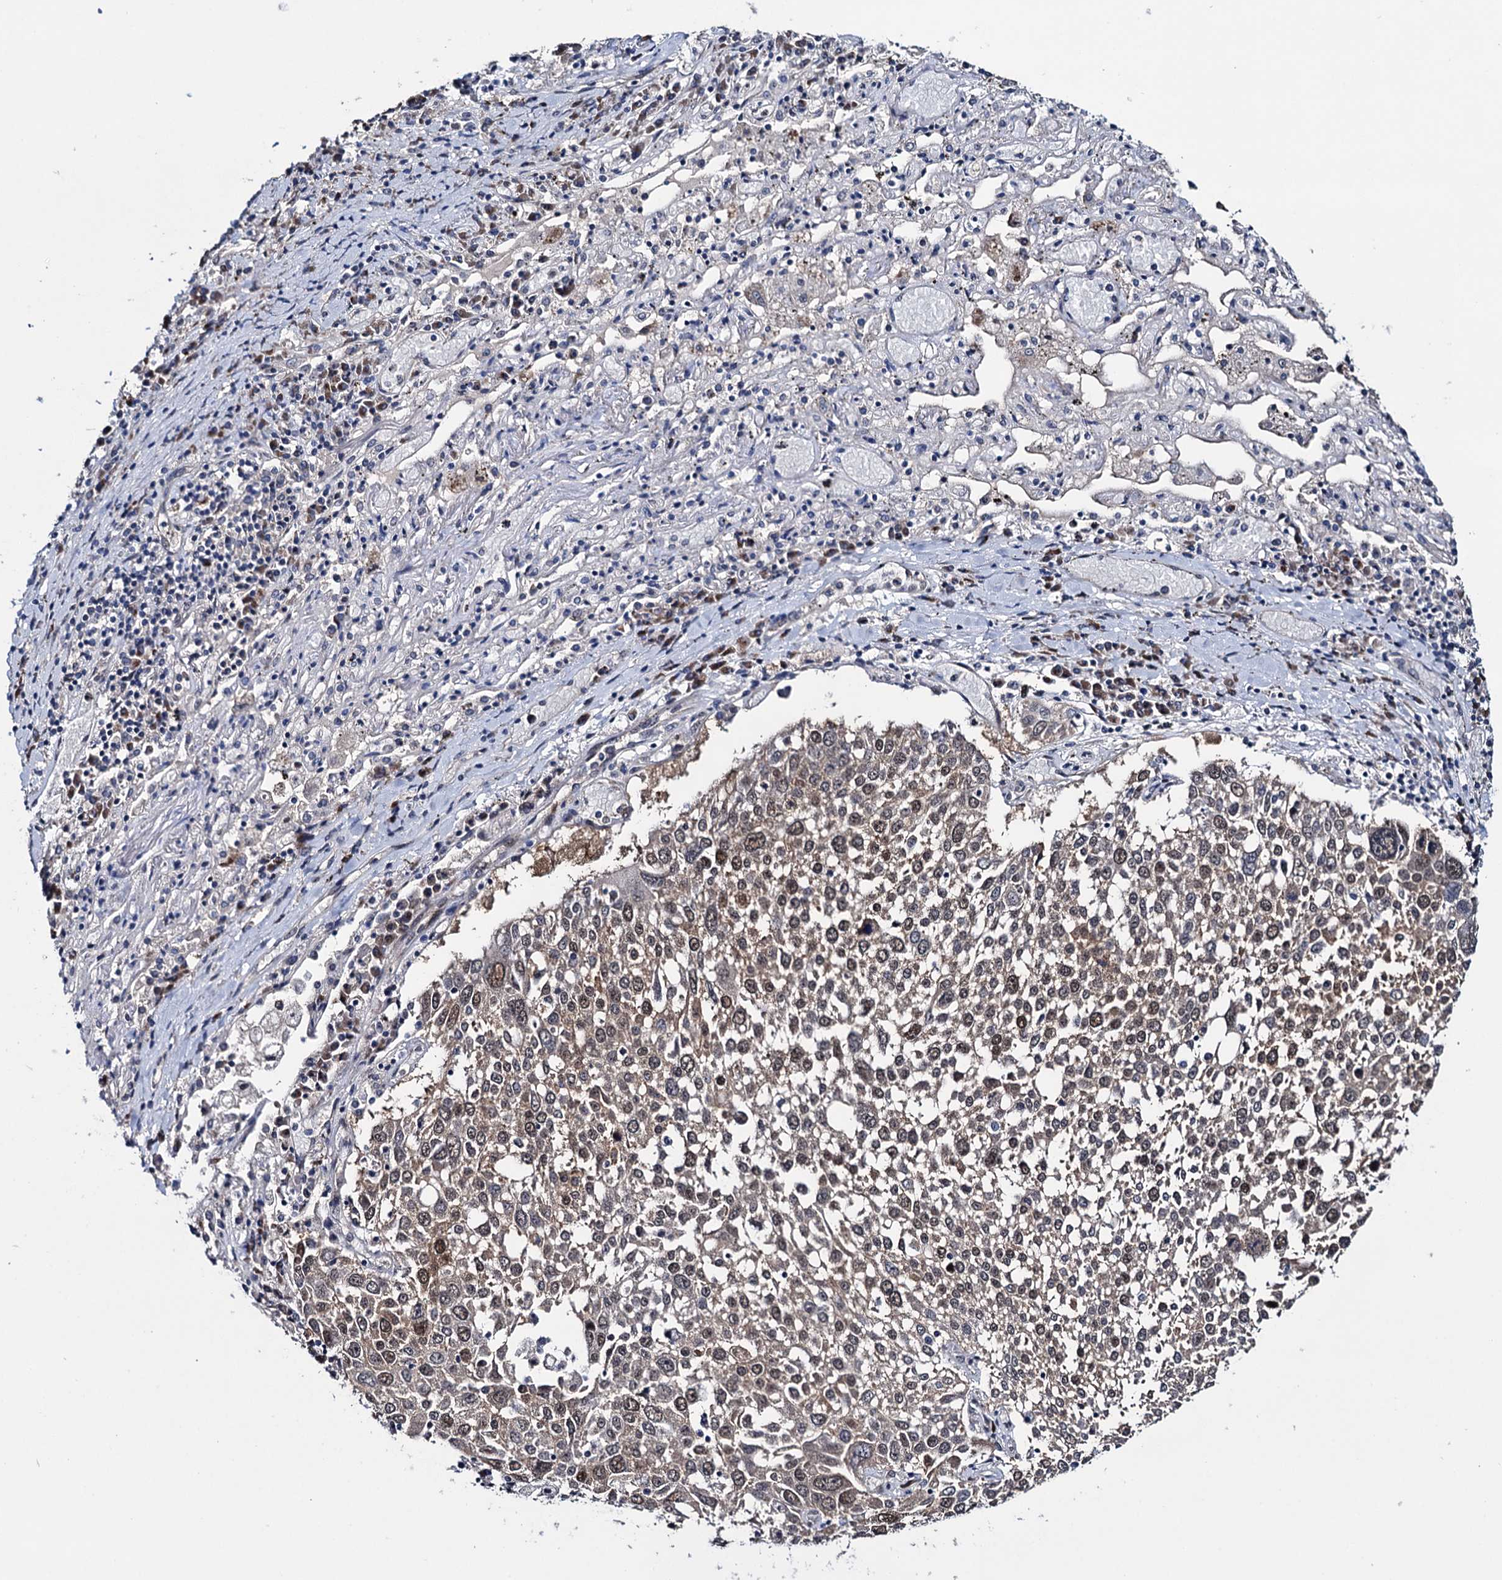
{"staining": {"intensity": "weak", "quantity": ">75%", "location": "nuclear"}, "tissue": "lung cancer", "cell_type": "Tumor cells", "image_type": "cancer", "snomed": [{"axis": "morphology", "description": "Squamous cell carcinoma, NOS"}, {"axis": "topography", "description": "Lung"}], "caption": "Lung squamous cell carcinoma was stained to show a protein in brown. There is low levels of weak nuclear staining in approximately >75% of tumor cells. The staining was performed using DAB (3,3'-diaminobenzidine) to visualize the protein expression in brown, while the nuclei were stained in blue with hematoxylin (Magnification: 20x).", "gene": "EYA4", "patient": {"sex": "male", "age": 65}}